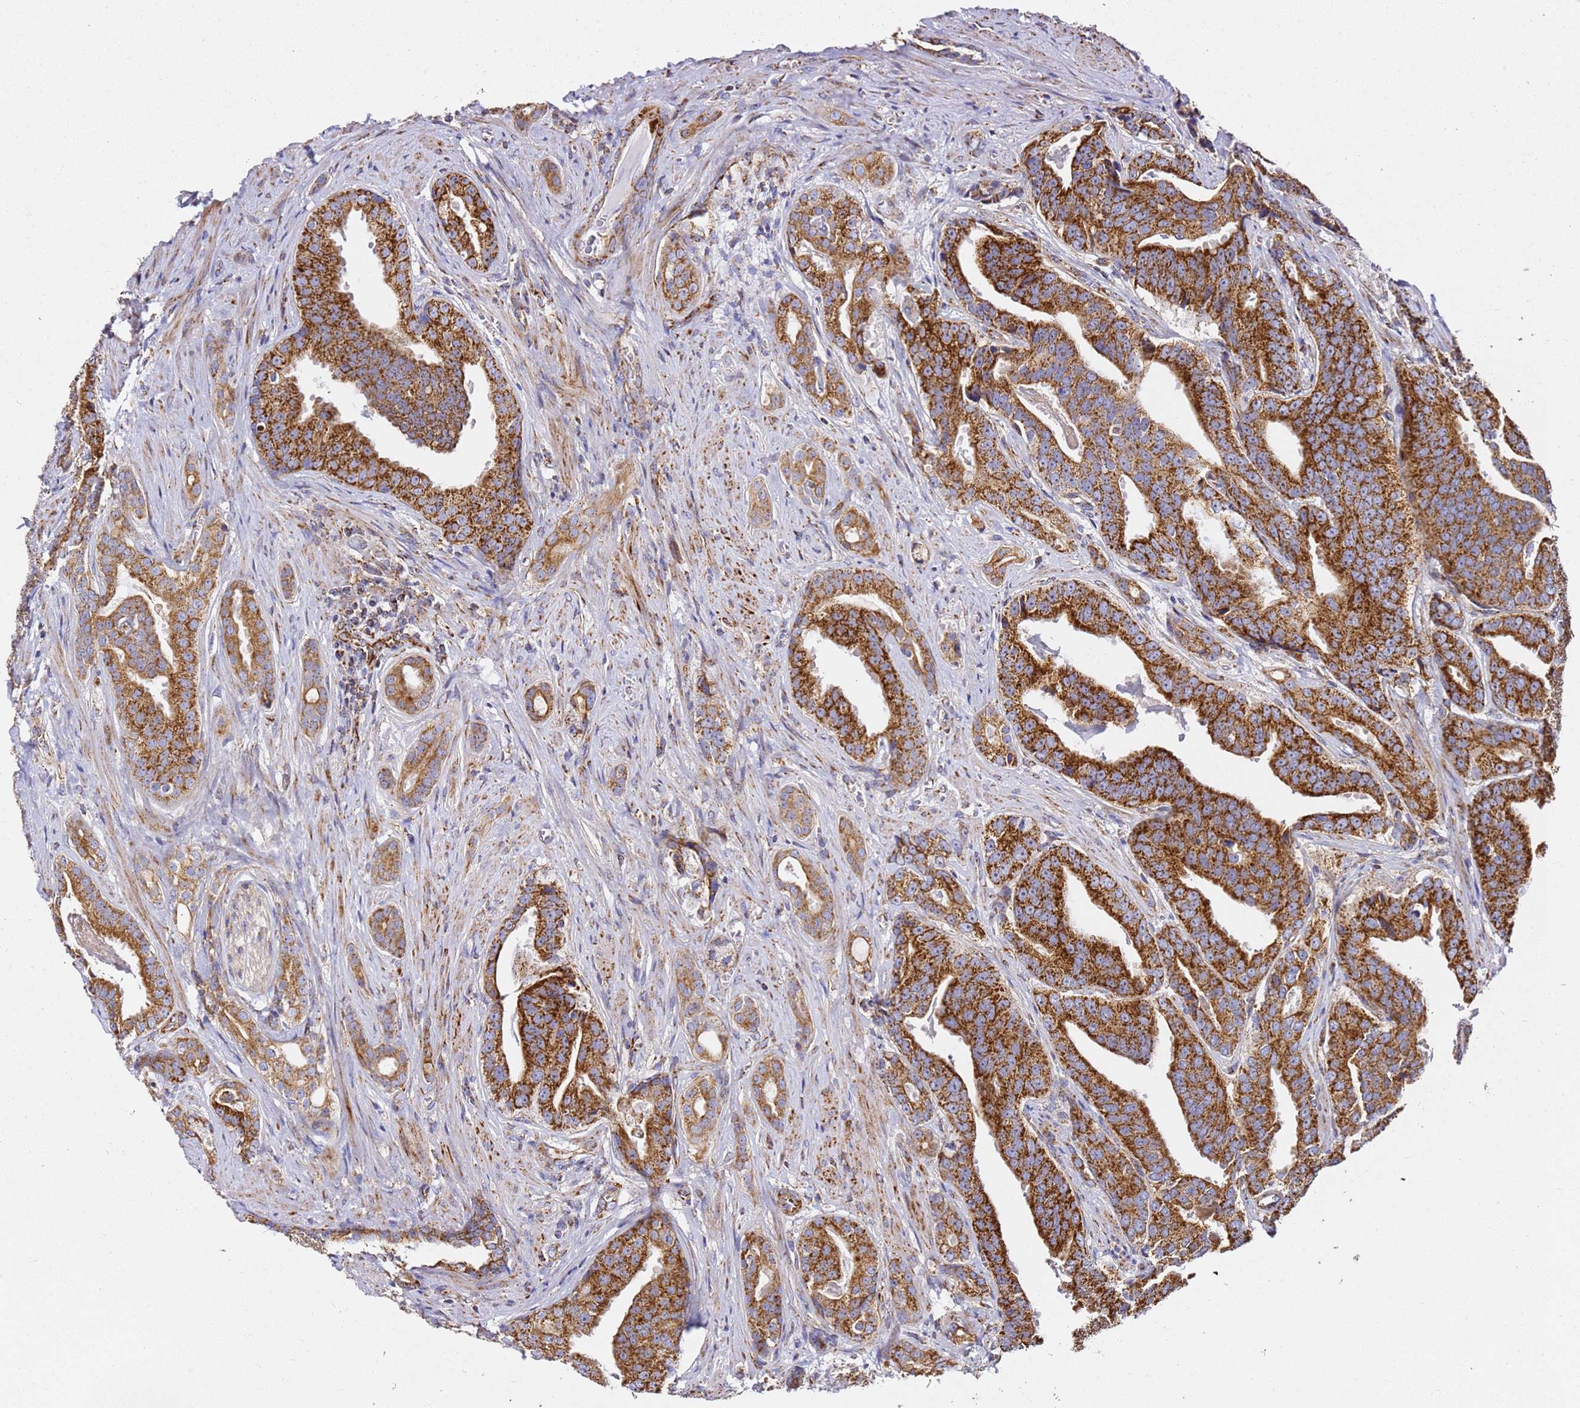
{"staining": {"intensity": "strong", "quantity": ">75%", "location": "cytoplasmic/membranous"}, "tissue": "prostate cancer", "cell_type": "Tumor cells", "image_type": "cancer", "snomed": [{"axis": "morphology", "description": "Adenocarcinoma, High grade"}, {"axis": "topography", "description": "Prostate"}], "caption": "This is an image of IHC staining of prostate high-grade adenocarcinoma, which shows strong positivity in the cytoplasmic/membranous of tumor cells.", "gene": "NDUFA3", "patient": {"sex": "male", "age": 55}}